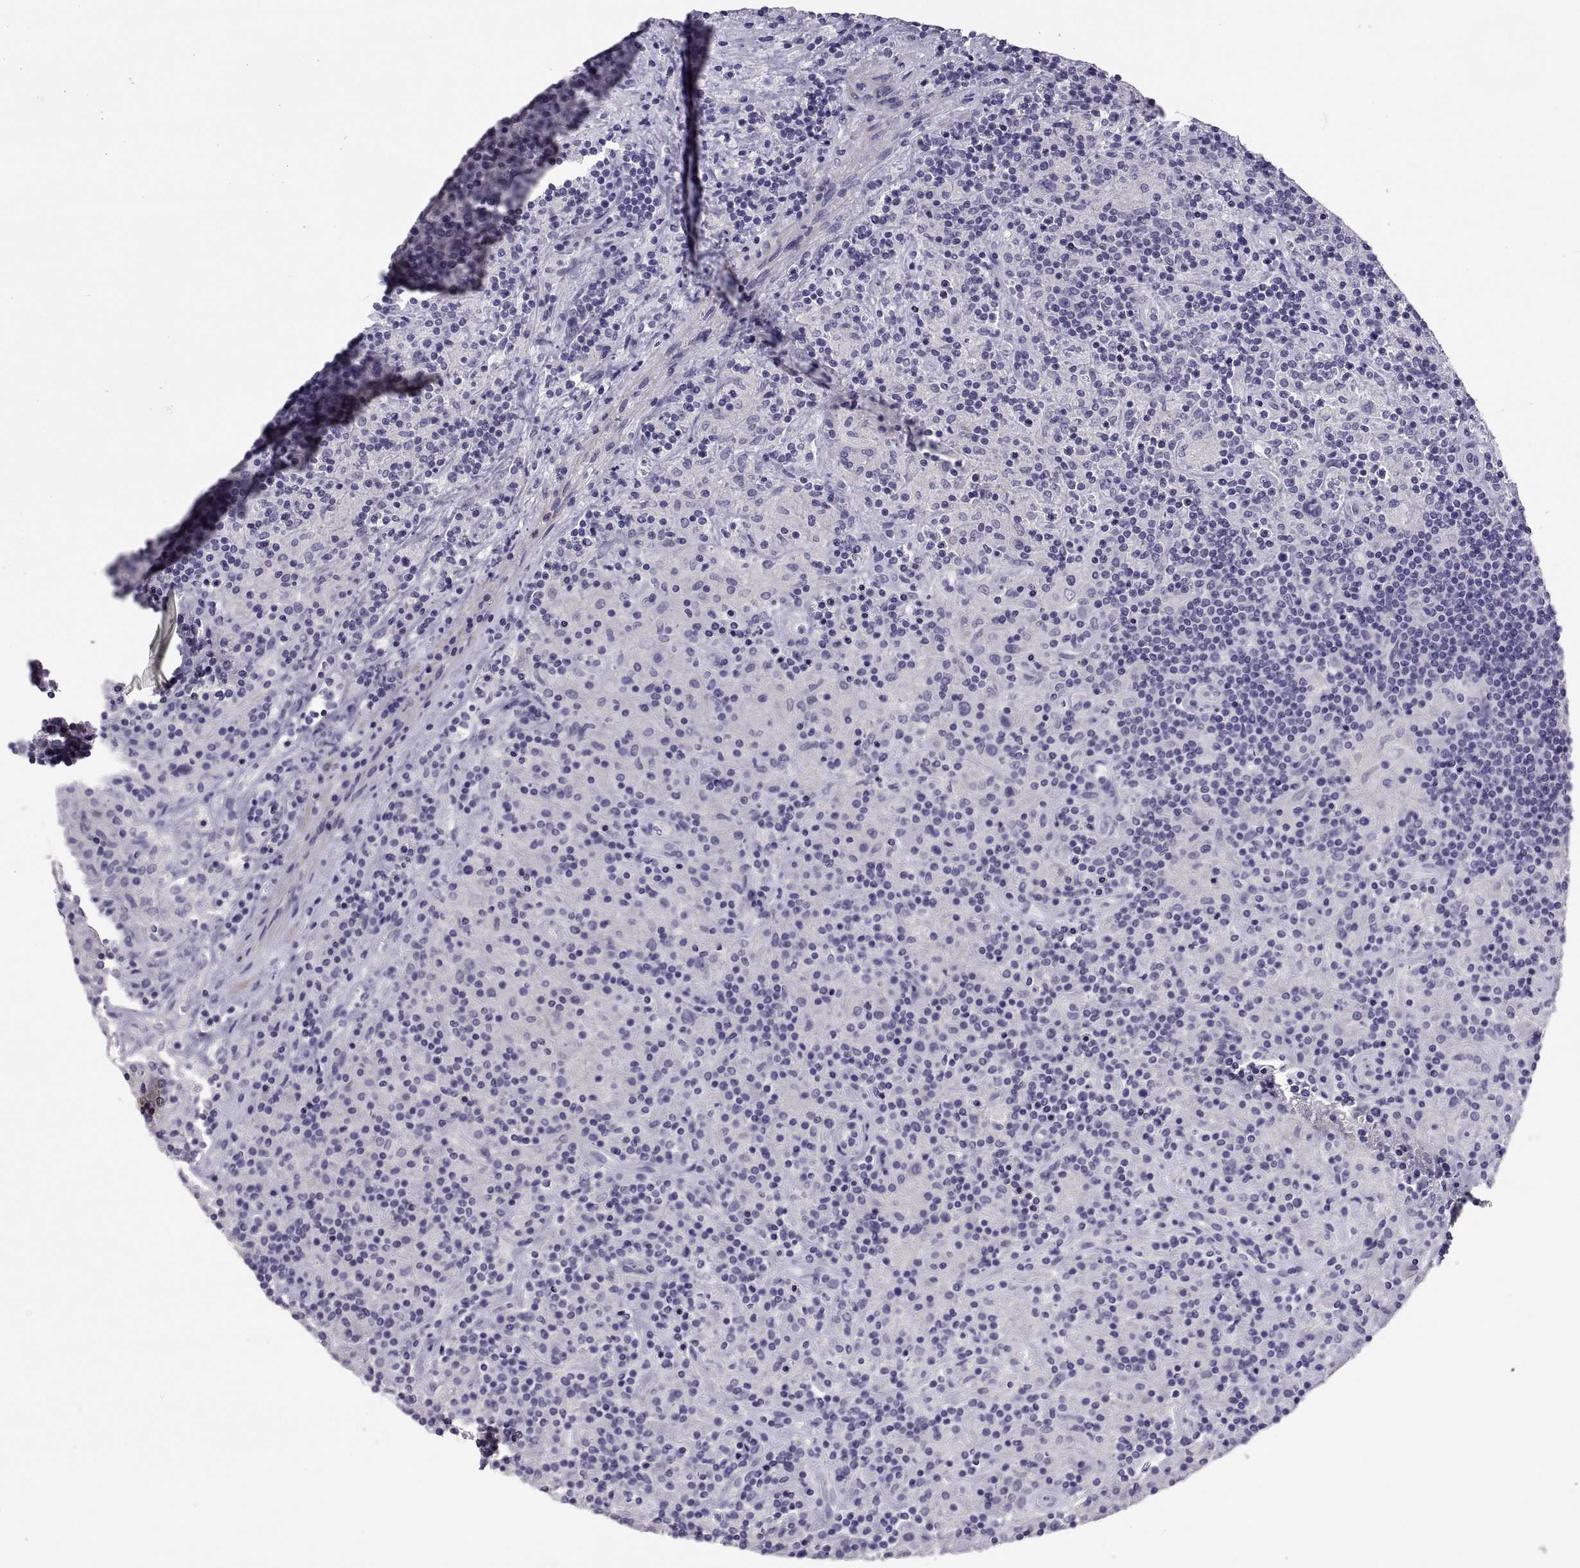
{"staining": {"intensity": "negative", "quantity": "none", "location": "none"}, "tissue": "lymphoma", "cell_type": "Tumor cells", "image_type": "cancer", "snomed": [{"axis": "morphology", "description": "Hodgkin's disease, NOS"}, {"axis": "topography", "description": "Lymph node"}], "caption": "There is no significant positivity in tumor cells of lymphoma.", "gene": "IGSF1", "patient": {"sex": "male", "age": 70}}